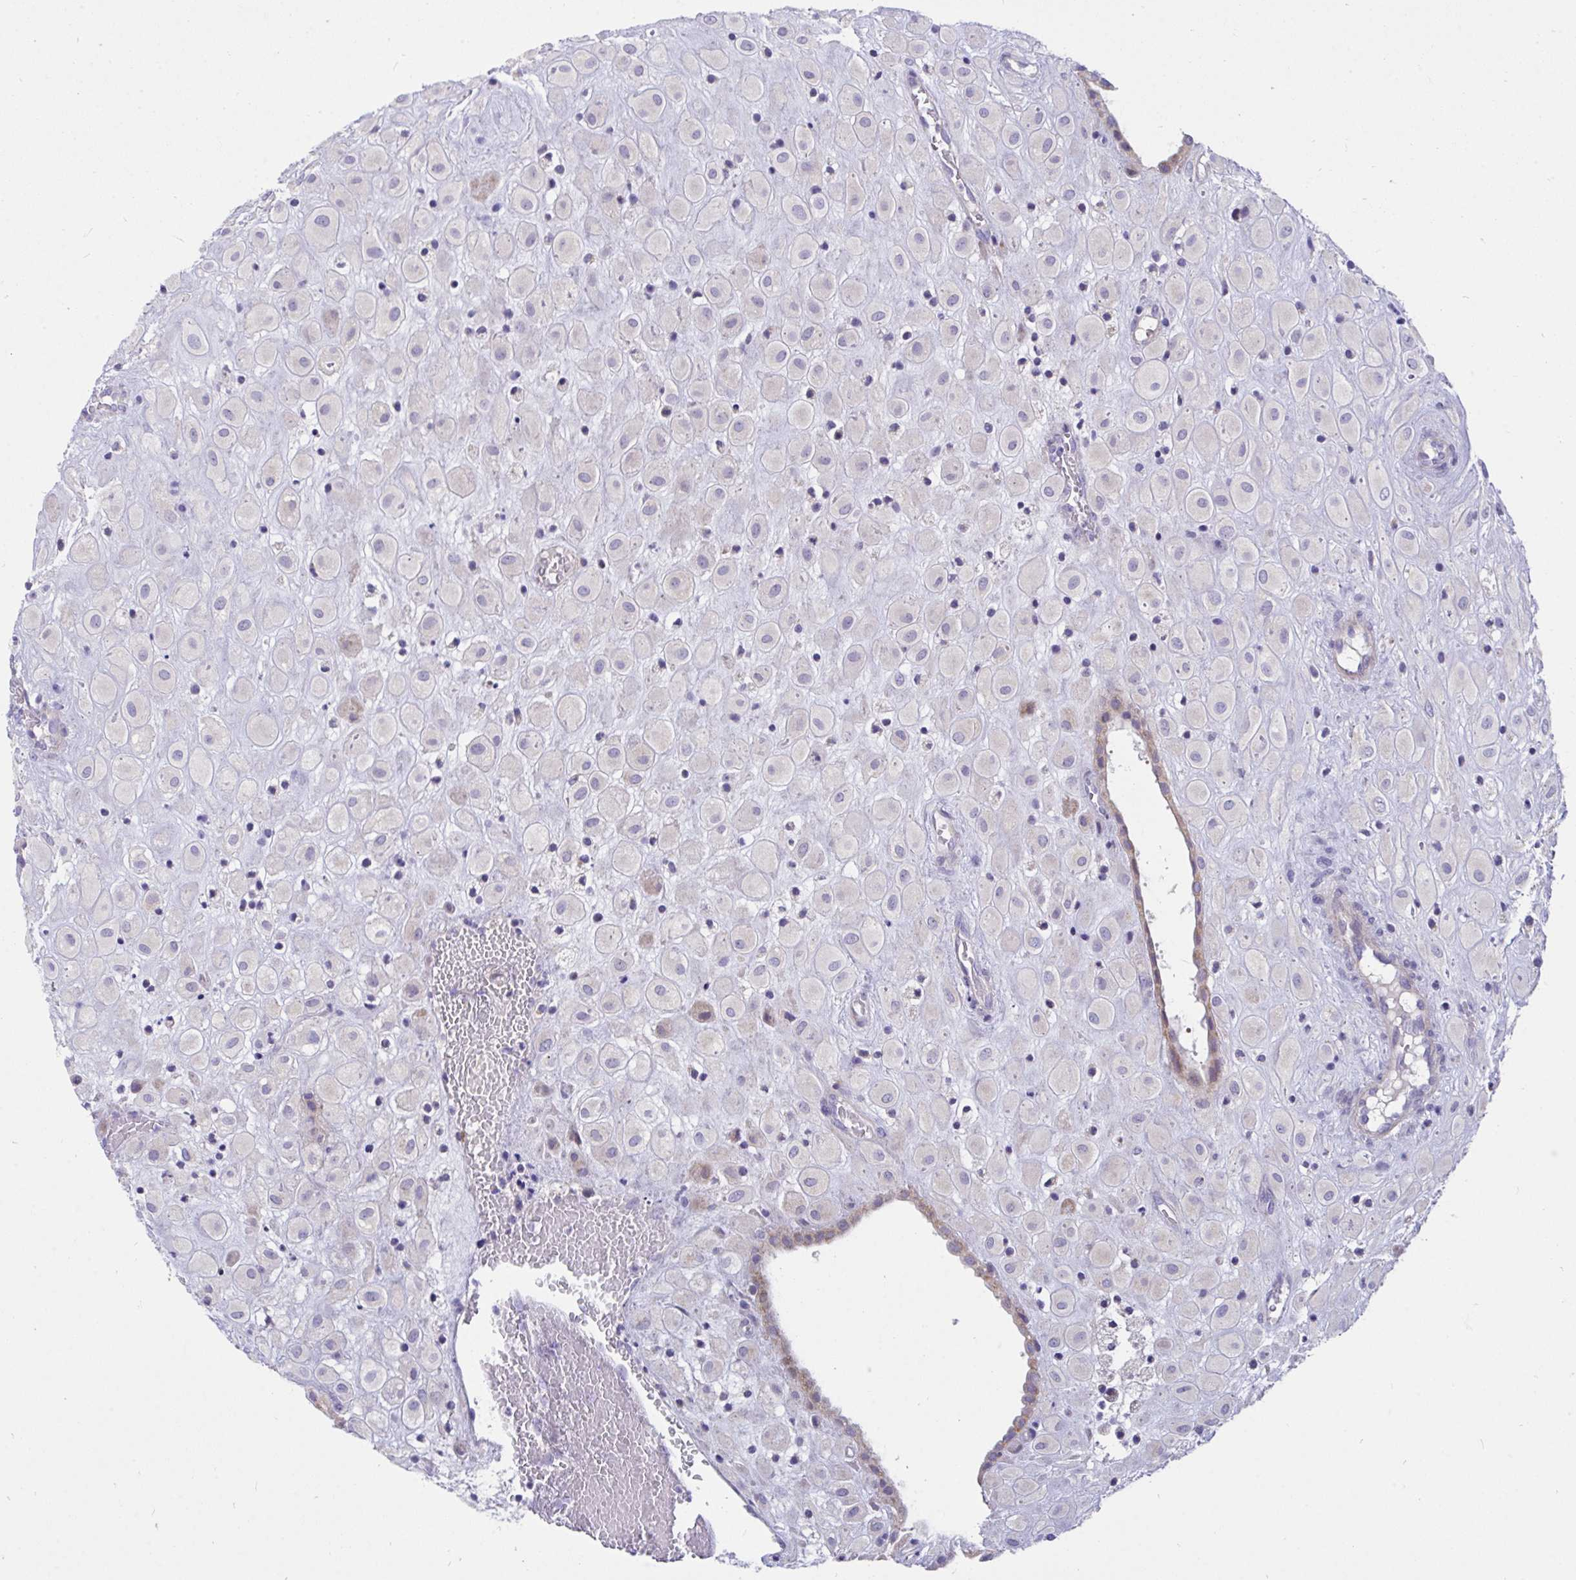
{"staining": {"intensity": "negative", "quantity": "none", "location": "none"}, "tissue": "placenta", "cell_type": "Decidual cells", "image_type": "normal", "snomed": [{"axis": "morphology", "description": "Normal tissue, NOS"}, {"axis": "topography", "description": "Placenta"}], "caption": "This is a micrograph of immunohistochemistry (IHC) staining of unremarkable placenta, which shows no positivity in decidual cells.", "gene": "DTX3", "patient": {"sex": "female", "age": 24}}